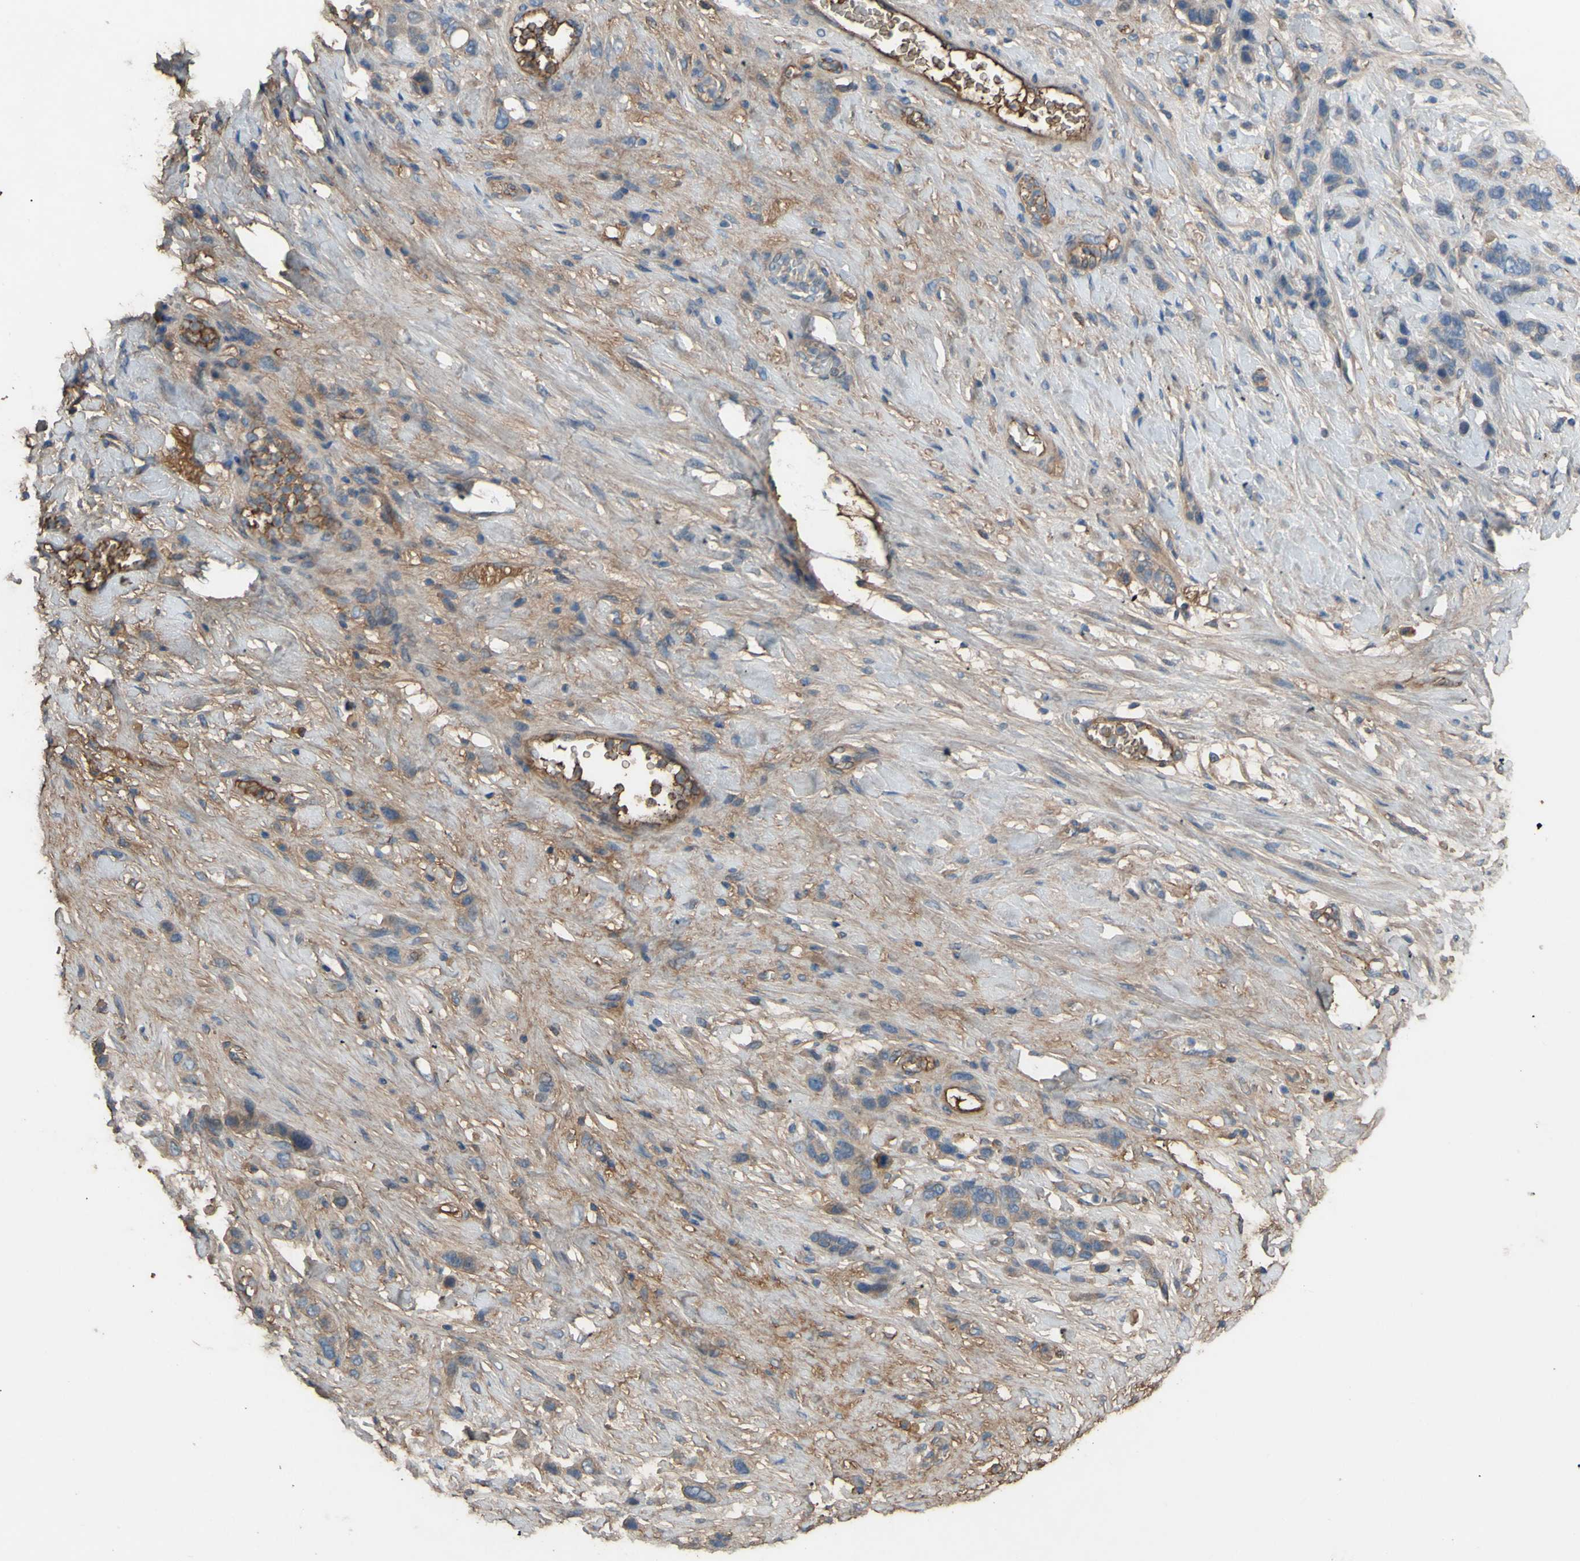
{"staining": {"intensity": "moderate", "quantity": "<25%", "location": "cytoplasmic/membranous"}, "tissue": "stomach cancer", "cell_type": "Tumor cells", "image_type": "cancer", "snomed": [{"axis": "morphology", "description": "Adenocarcinoma, NOS"}, {"axis": "morphology", "description": "Adenocarcinoma, High grade"}, {"axis": "topography", "description": "Stomach, upper"}, {"axis": "topography", "description": "Stomach, lower"}], "caption": "Immunohistochemistry photomicrograph of neoplastic tissue: stomach cancer (adenocarcinoma) stained using immunohistochemistry exhibits low levels of moderate protein expression localized specifically in the cytoplasmic/membranous of tumor cells, appearing as a cytoplasmic/membranous brown color.", "gene": "PTGDS", "patient": {"sex": "female", "age": 65}}